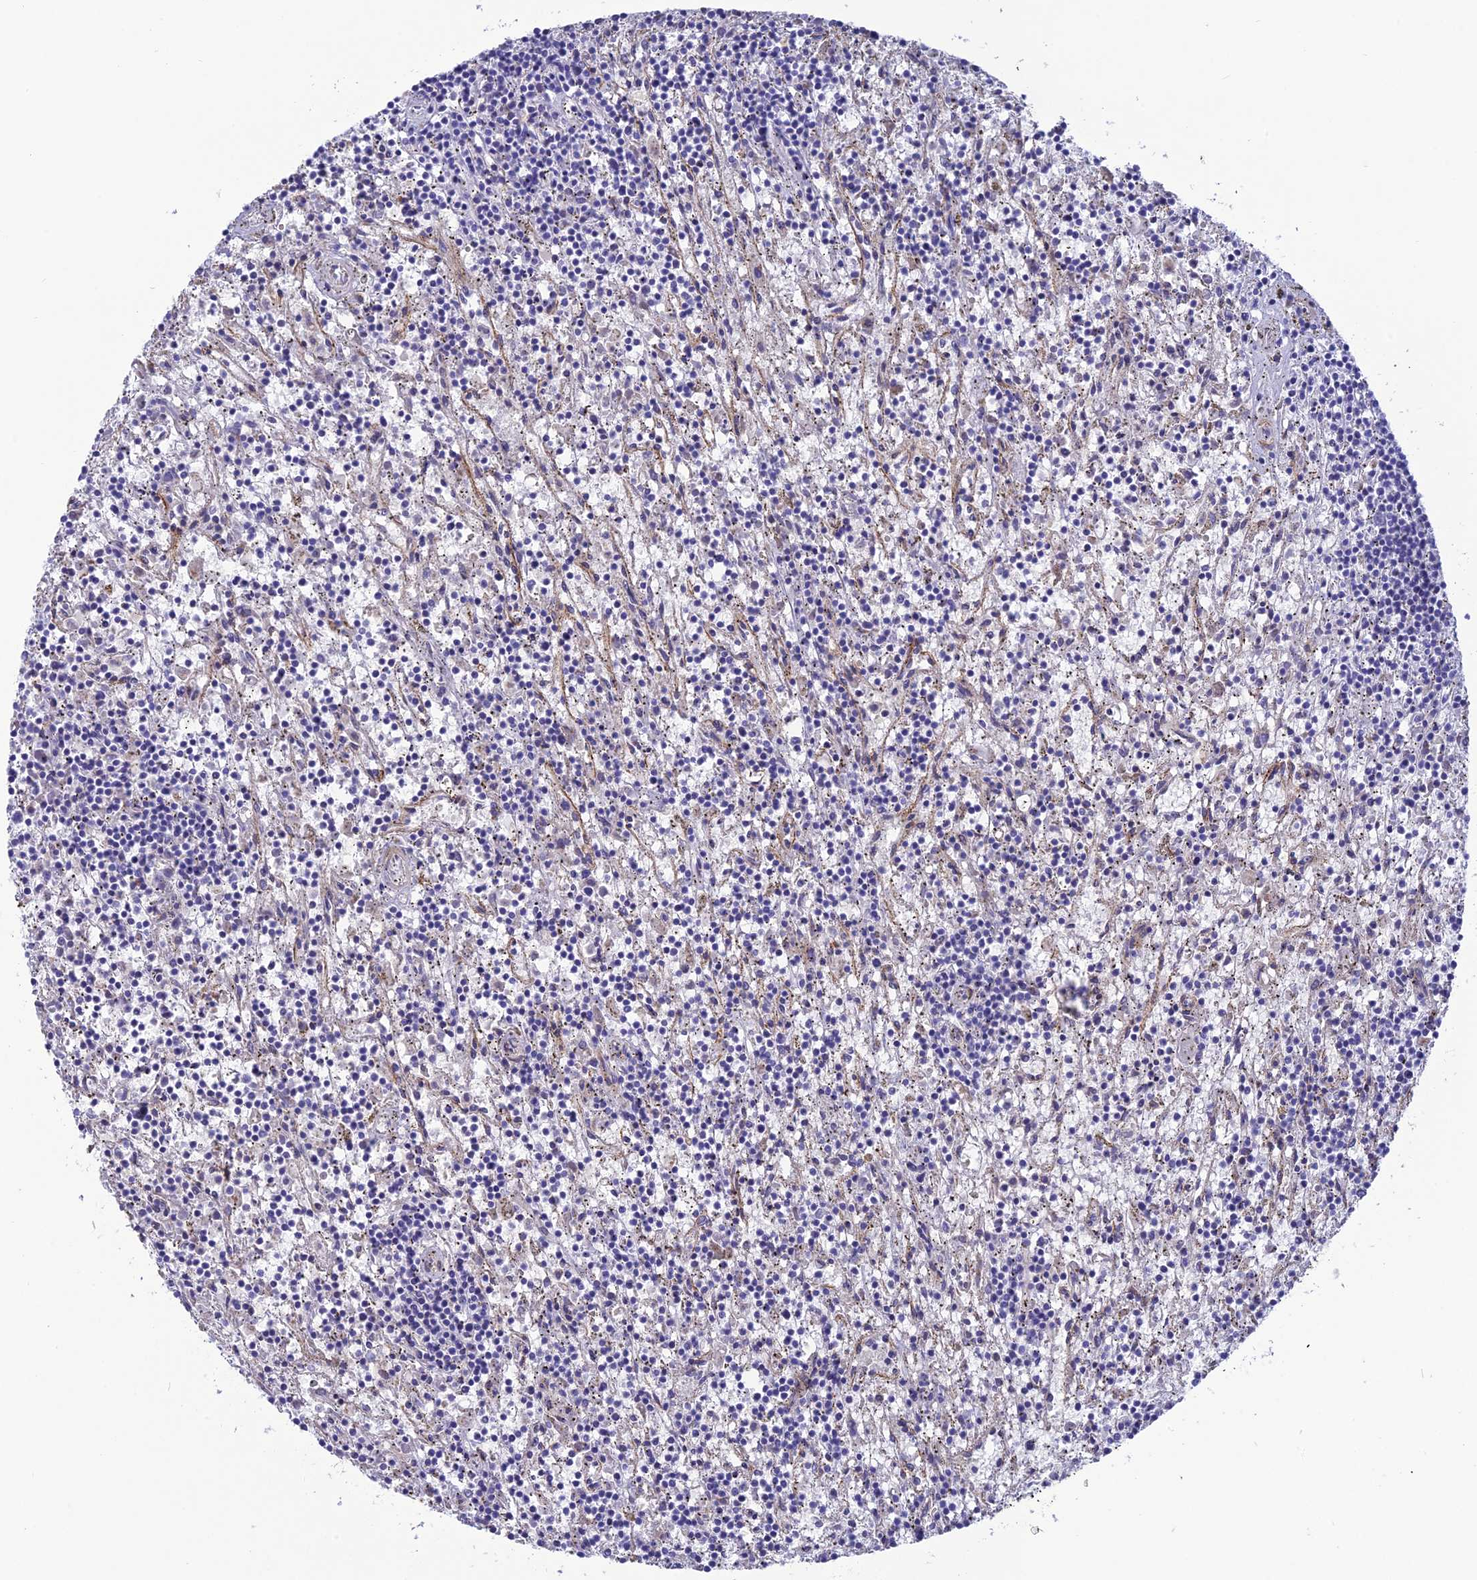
{"staining": {"intensity": "negative", "quantity": "none", "location": "none"}, "tissue": "lymphoma", "cell_type": "Tumor cells", "image_type": "cancer", "snomed": [{"axis": "morphology", "description": "Malignant lymphoma, non-Hodgkin's type, Low grade"}, {"axis": "topography", "description": "Spleen"}], "caption": "Tumor cells are negative for protein expression in human lymphoma.", "gene": "TNS1", "patient": {"sex": "male", "age": 76}}